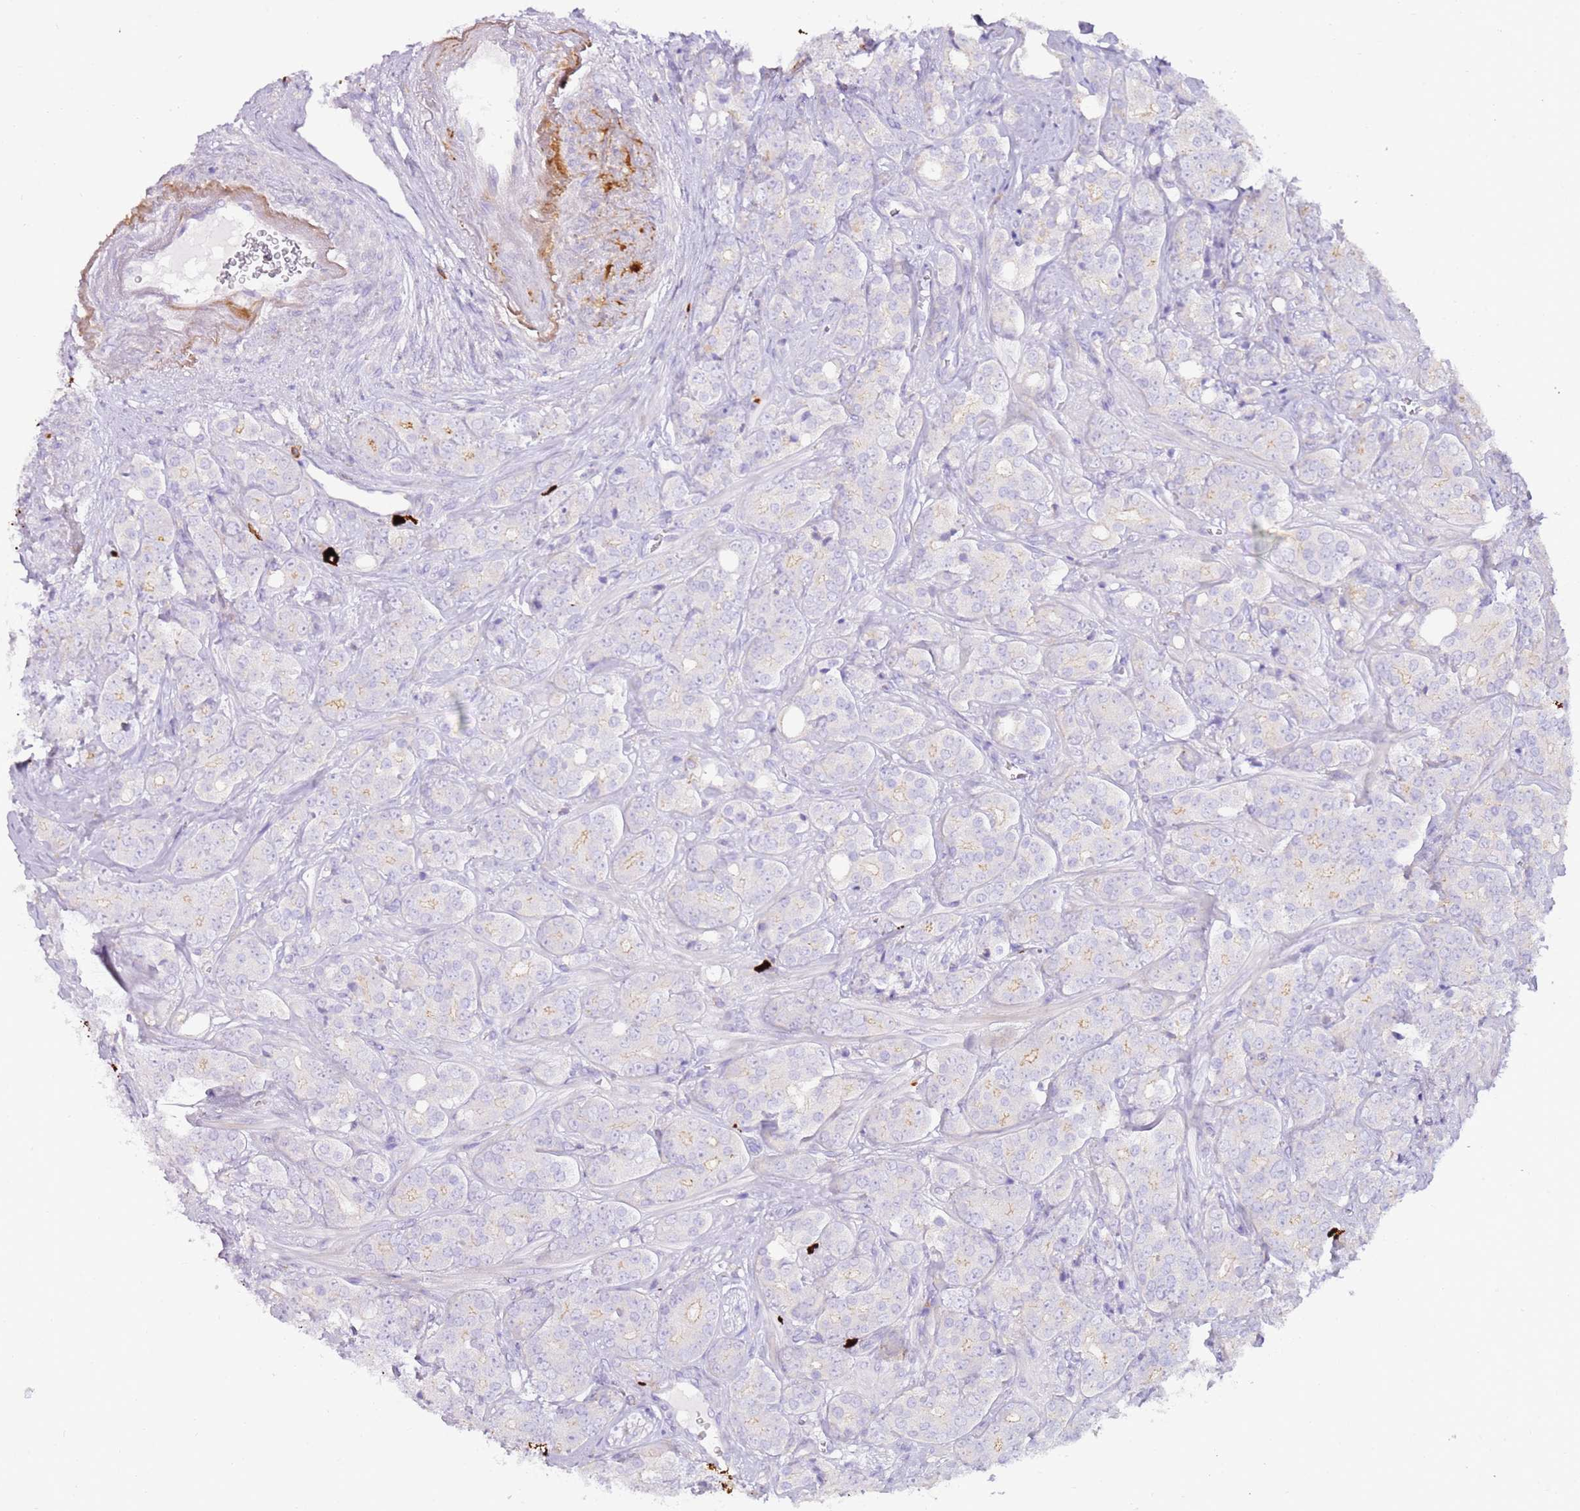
{"staining": {"intensity": "negative", "quantity": "none", "location": "none"}, "tissue": "prostate cancer", "cell_type": "Tumor cells", "image_type": "cancer", "snomed": [{"axis": "morphology", "description": "Adenocarcinoma, High grade"}, {"axis": "topography", "description": "Prostate"}], "caption": "Photomicrograph shows no significant protein staining in tumor cells of prostate cancer (adenocarcinoma (high-grade)). (DAB immunohistochemistry (IHC) with hematoxylin counter stain).", "gene": "FPR1", "patient": {"sex": "male", "age": 62}}